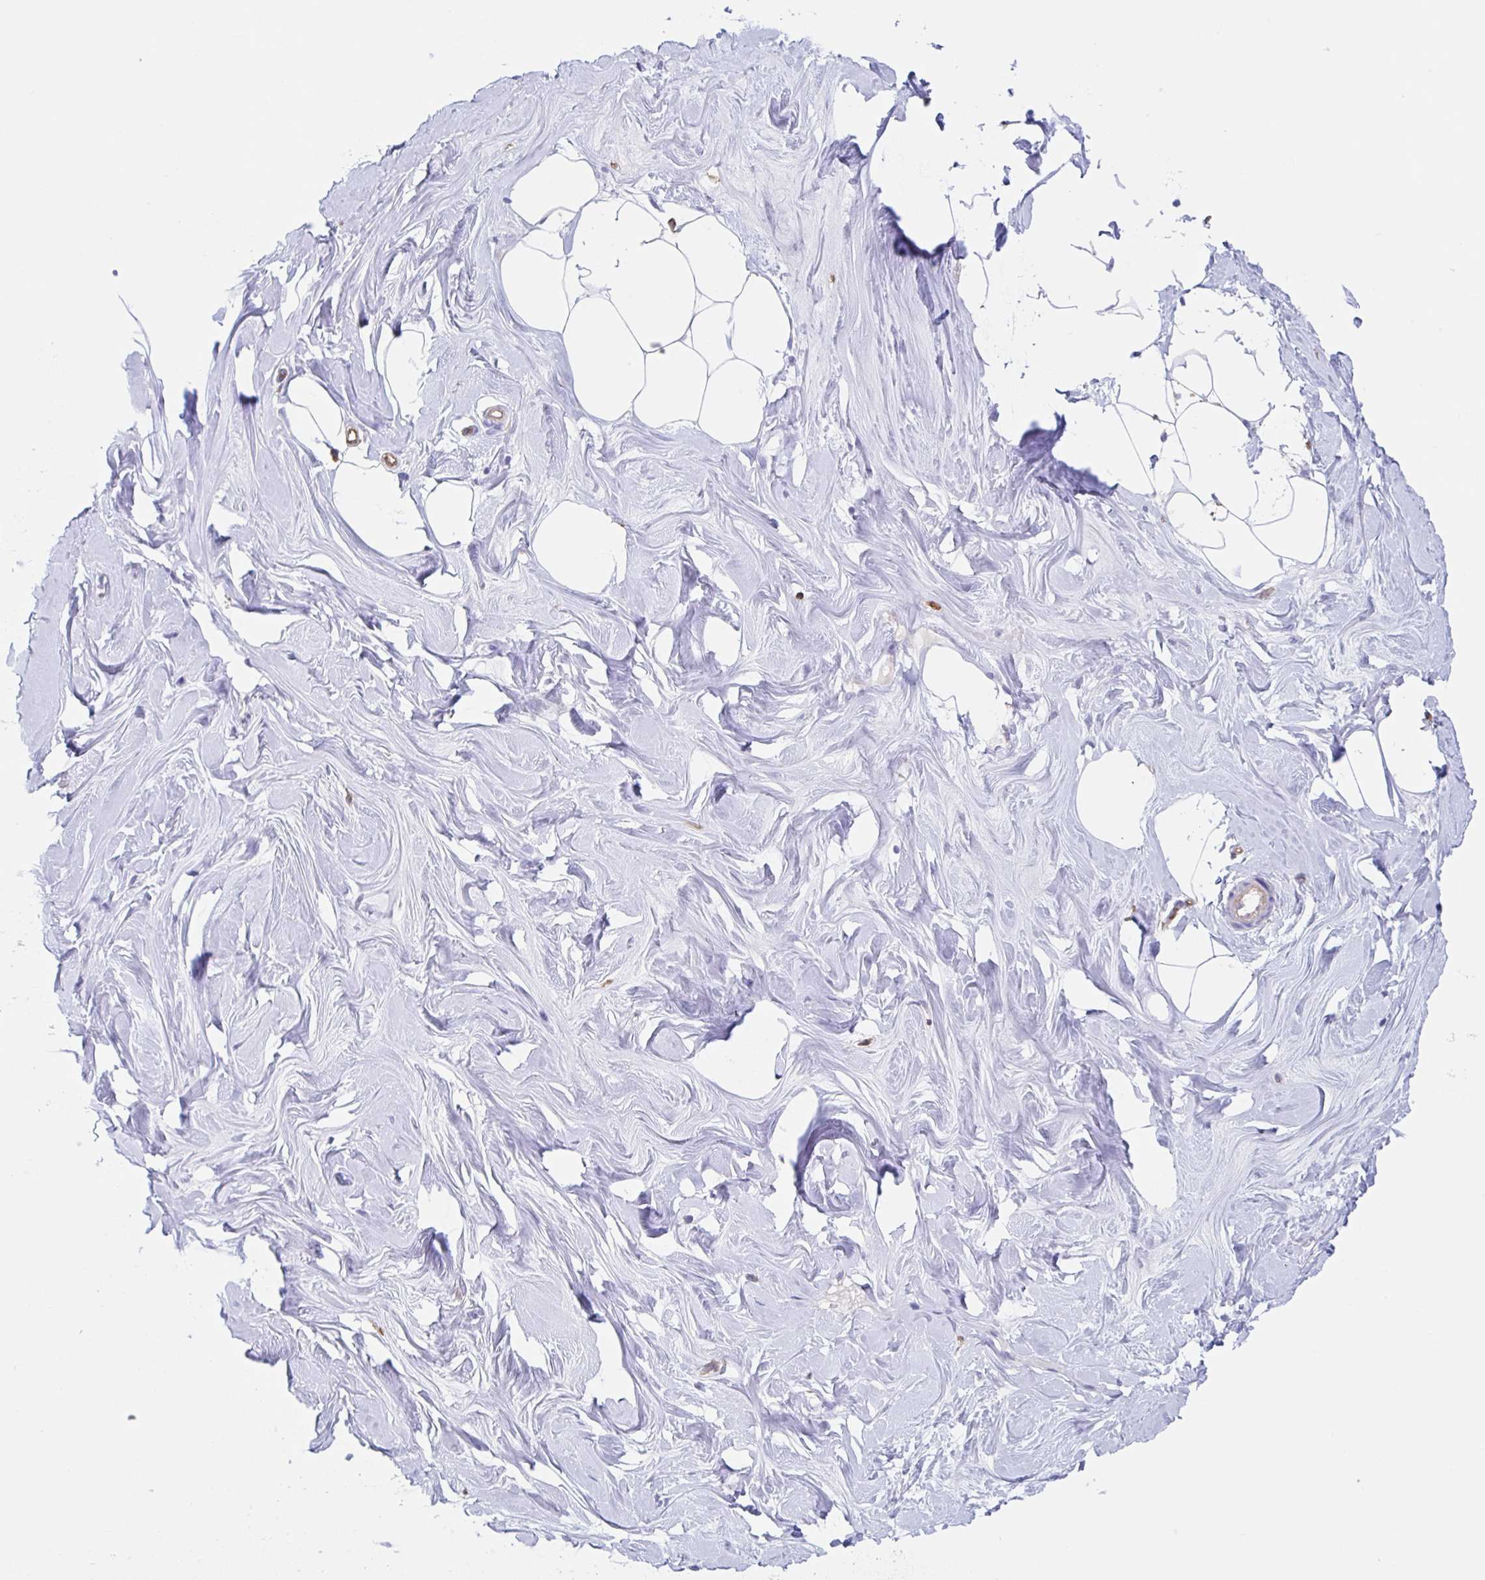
{"staining": {"intensity": "negative", "quantity": "none", "location": "none"}, "tissue": "breast", "cell_type": "Adipocytes", "image_type": "normal", "snomed": [{"axis": "morphology", "description": "Normal tissue, NOS"}, {"axis": "topography", "description": "Breast"}], "caption": "There is no significant staining in adipocytes of breast. The staining is performed using DAB (3,3'-diaminobenzidine) brown chromogen with nuclei counter-stained in using hematoxylin.", "gene": "EHD4", "patient": {"sex": "female", "age": 27}}